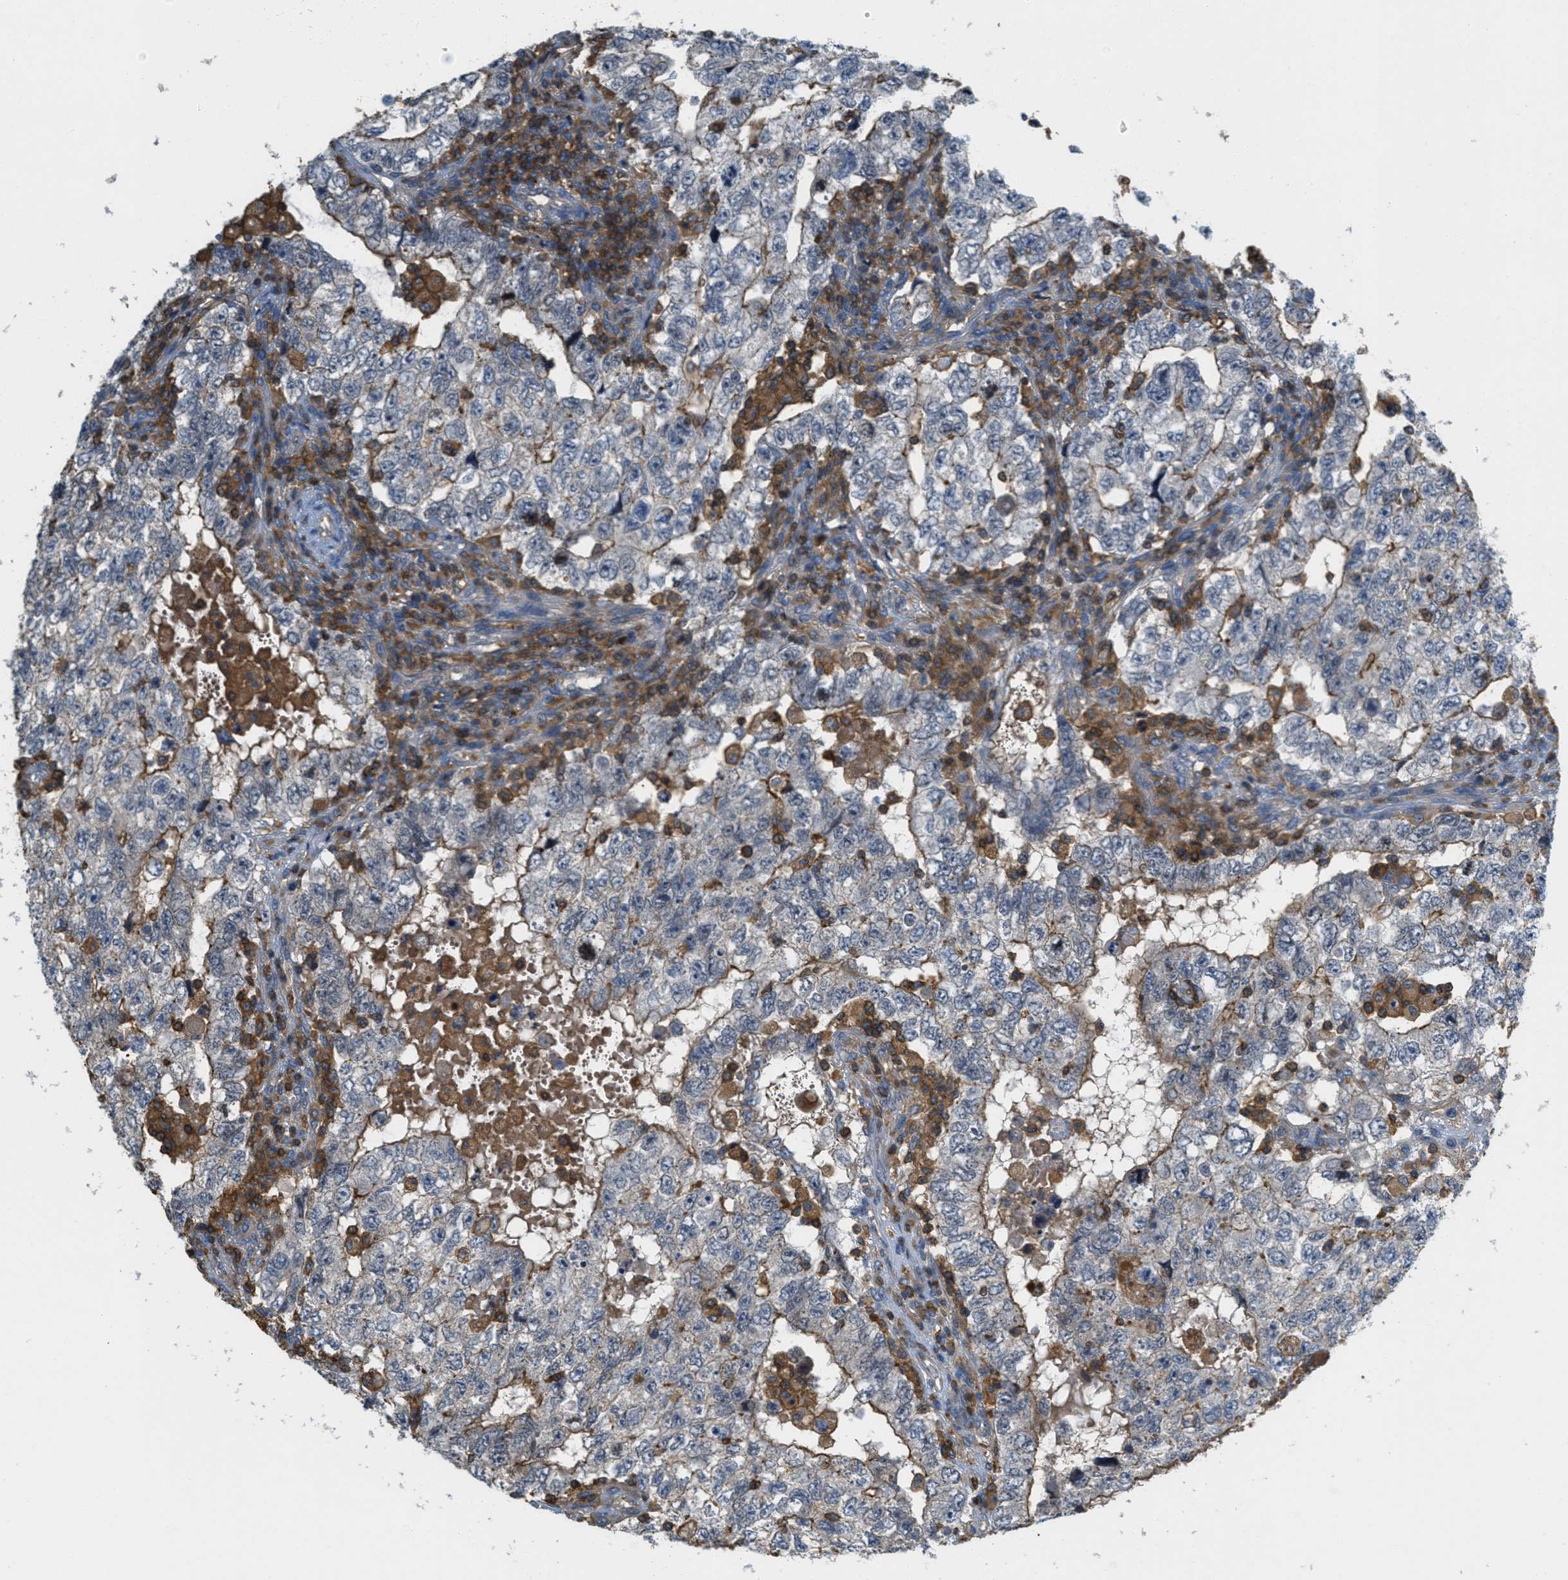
{"staining": {"intensity": "moderate", "quantity": "25%-75%", "location": "cytoplasmic/membranous"}, "tissue": "testis cancer", "cell_type": "Tumor cells", "image_type": "cancer", "snomed": [{"axis": "morphology", "description": "Carcinoma, Embryonal, NOS"}, {"axis": "topography", "description": "Testis"}], "caption": "Immunohistochemical staining of testis embryonal carcinoma demonstrates medium levels of moderate cytoplasmic/membranous protein positivity in approximately 25%-75% of tumor cells.", "gene": "GRIK2", "patient": {"sex": "male", "age": 36}}